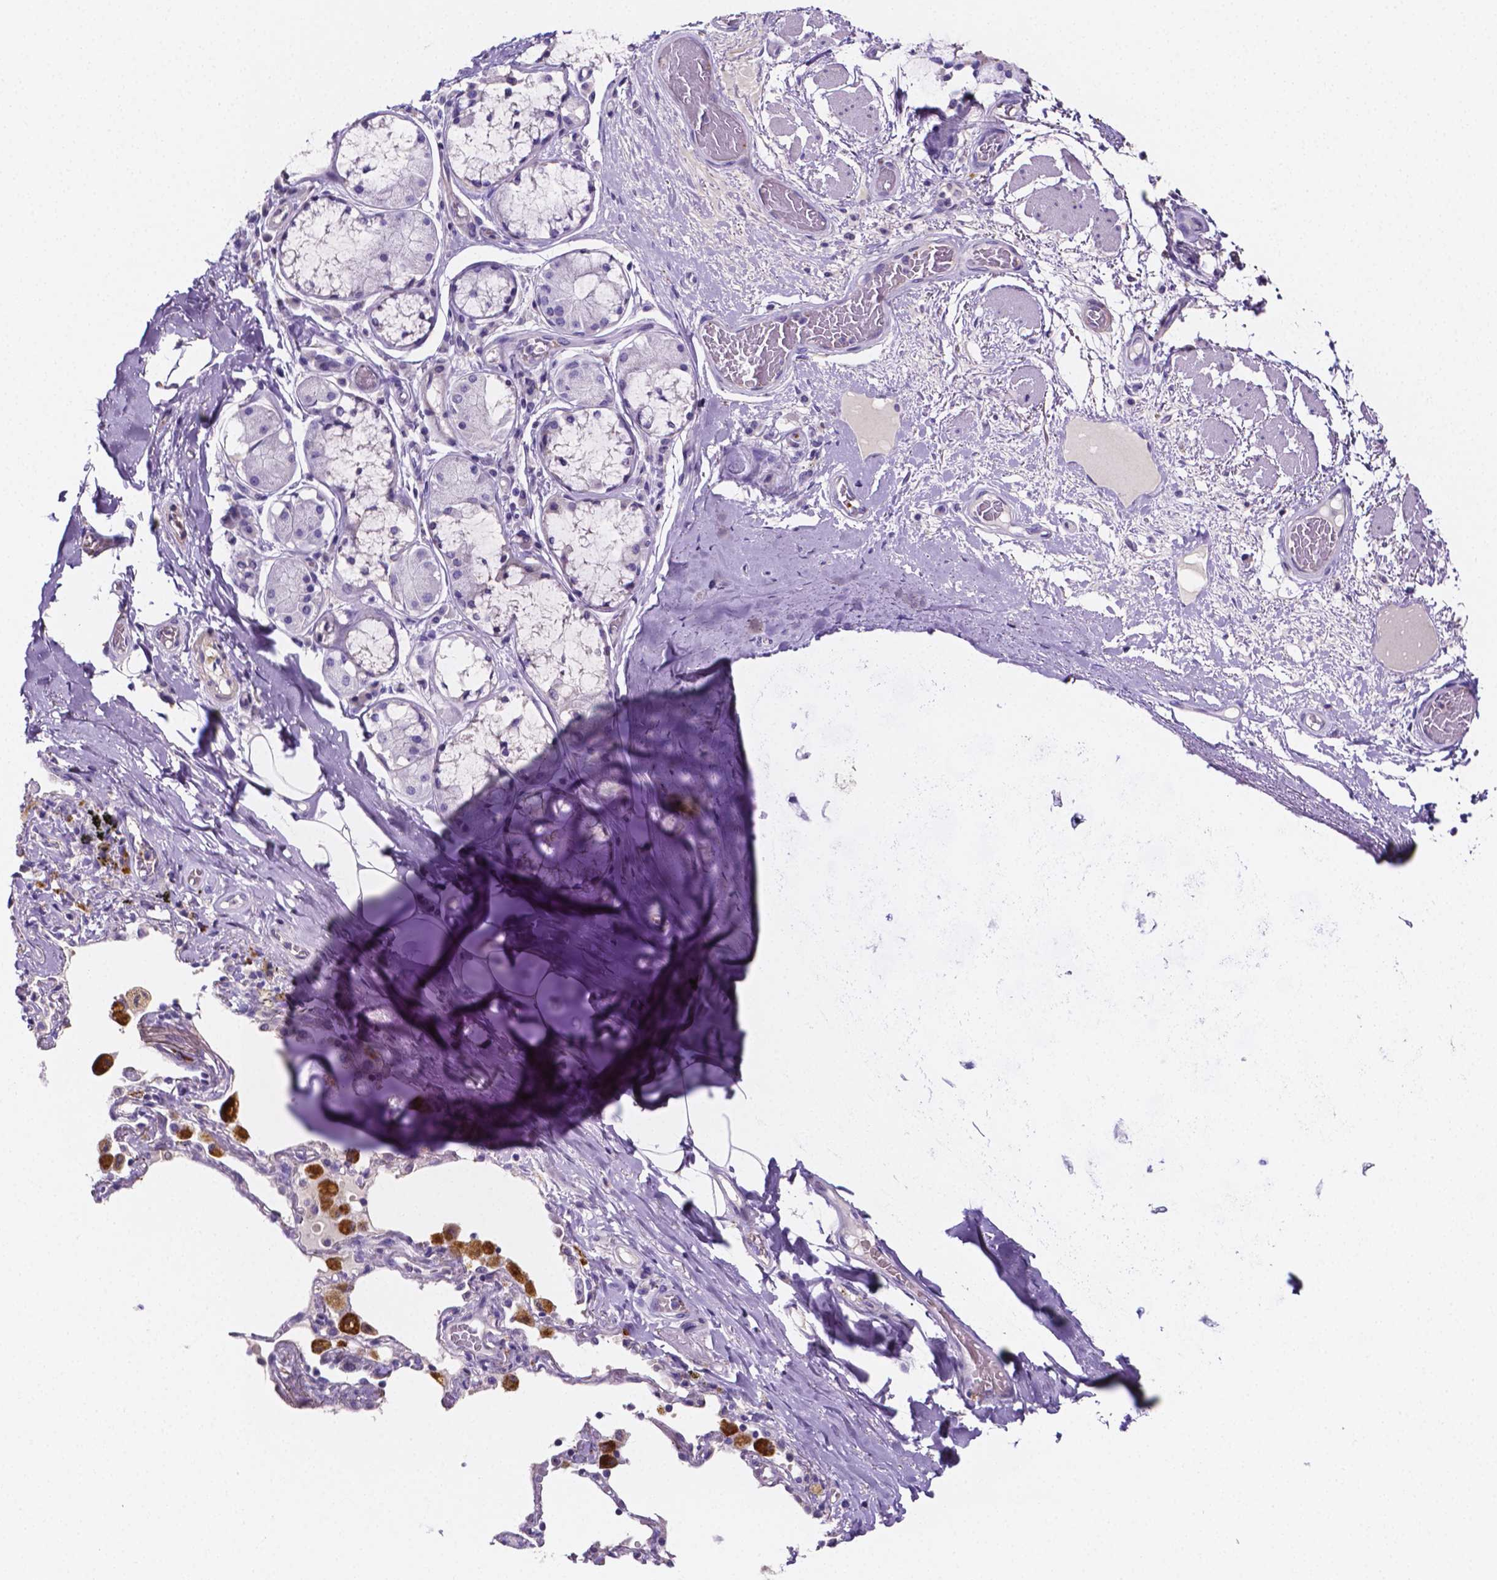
{"staining": {"intensity": "negative", "quantity": "none", "location": "none"}, "tissue": "adipose tissue", "cell_type": "Adipocytes", "image_type": "normal", "snomed": [{"axis": "morphology", "description": "Normal tissue, NOS"}, {"axis": "topography", "description": "Cartilage tissue"}, {"axis": "topography", "description": "Bronchus"}], "caption": "Immunohistochemical staining of normal adipose tissue shows no significant staining in adipocytes.", "gene": "NRGN", "patient": {"sex": "male", "age": 64}}